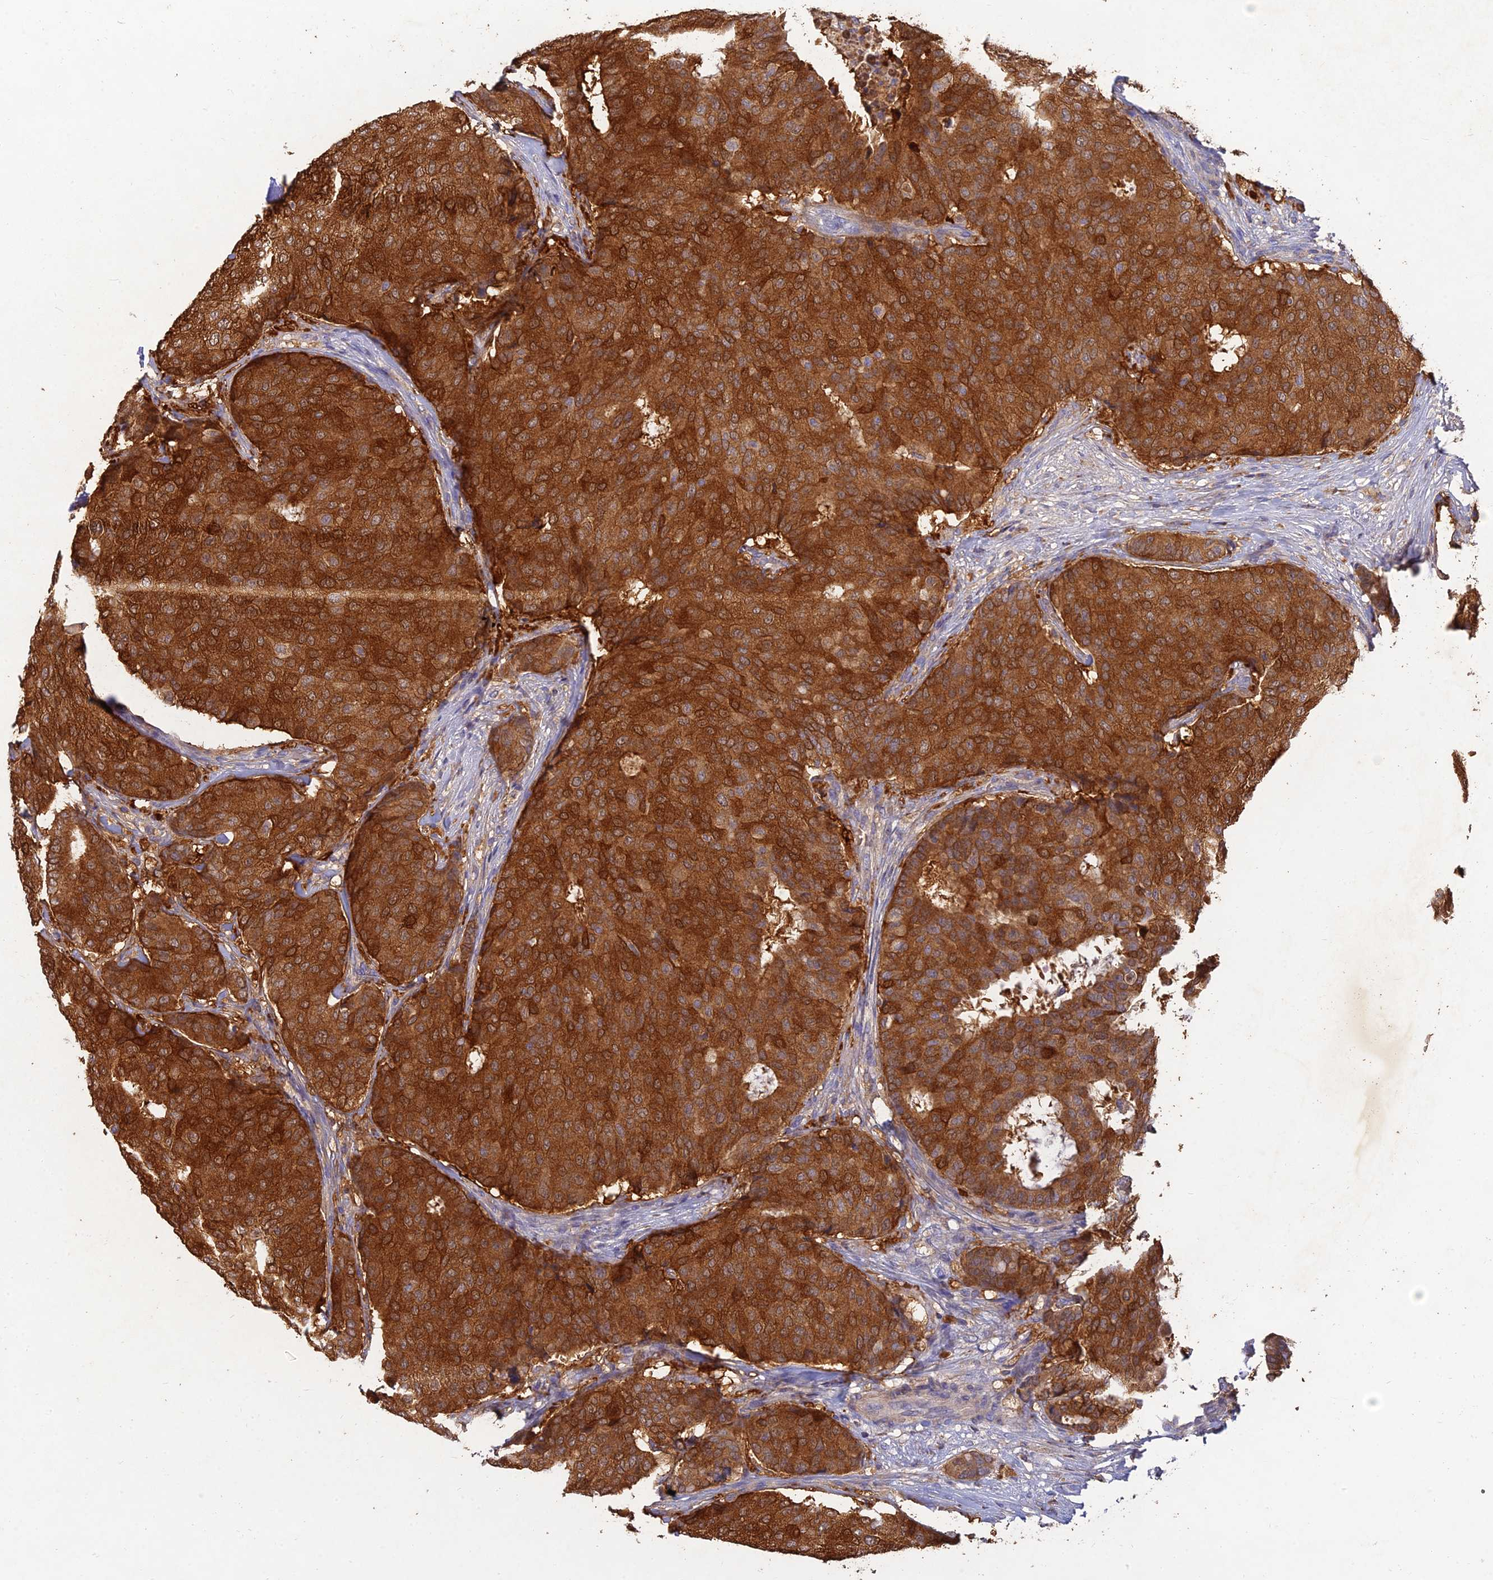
{"staining": {"intensity": "strong", "quantity": ">75%", "location": "cytoplasmic/membranous"}, "tissue": "breast cancer", "cell_type": "Tumor cells", "image_type": "cancer", "snomed": [{"axis": "morphology", "description": "Duct carcinoma"}, {"axis": "topography", "description": "Breast"}], "caption": "Protein staining displays strong cytoplasmic/membranous staining in about >75% of tumor cells in breast cancer.", "gene": "ACSM5", "patient": {"sex": "female", "age": 75}}